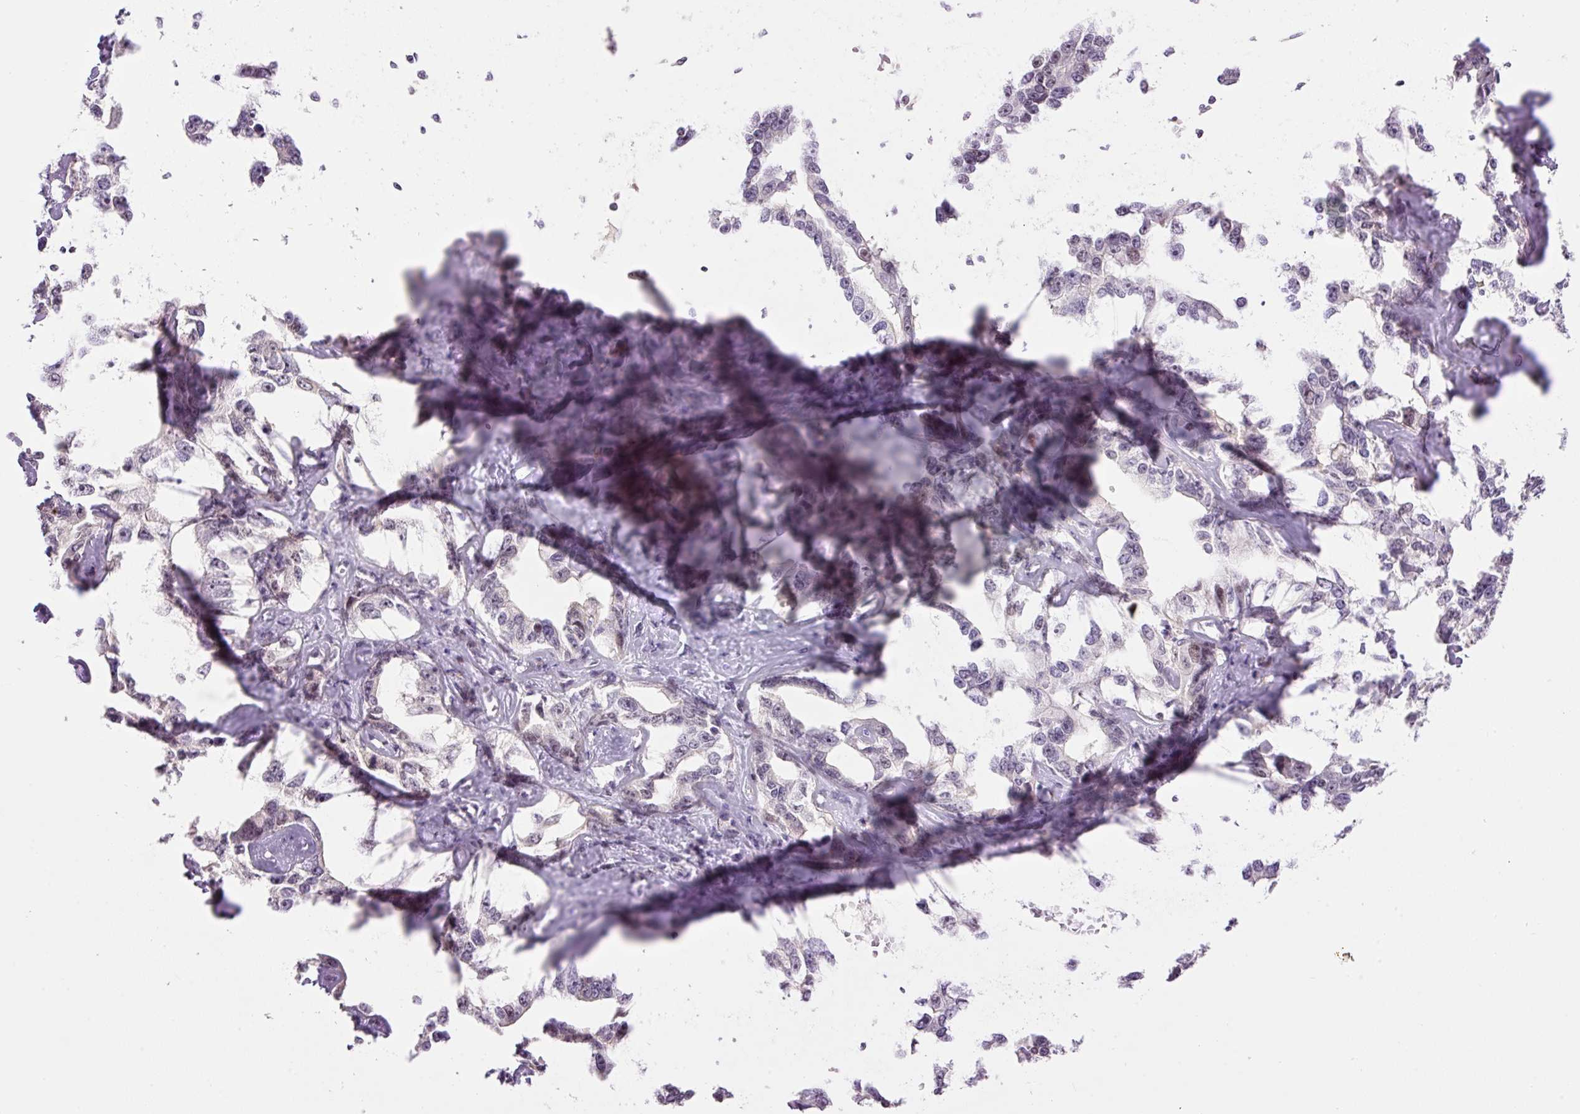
{"staining": {"intensity": "negative", "quantity": "none", "location": "none"}, "tissue": "liver cancer", "cell_type": "Tumor cells", "image_type": "cancer", "snomed": [{"axis": "morphology", "description": "Cholangiocarcinoma"}, {"axis": "topography", "description": "Liver"}], "caption": "Immunohistochemistry of human cholangiocarcinoma (liver) reveals no positivity in tumor cells.", "gene": "HNF1A", "patient": {"sex": "male", "age": 59}}